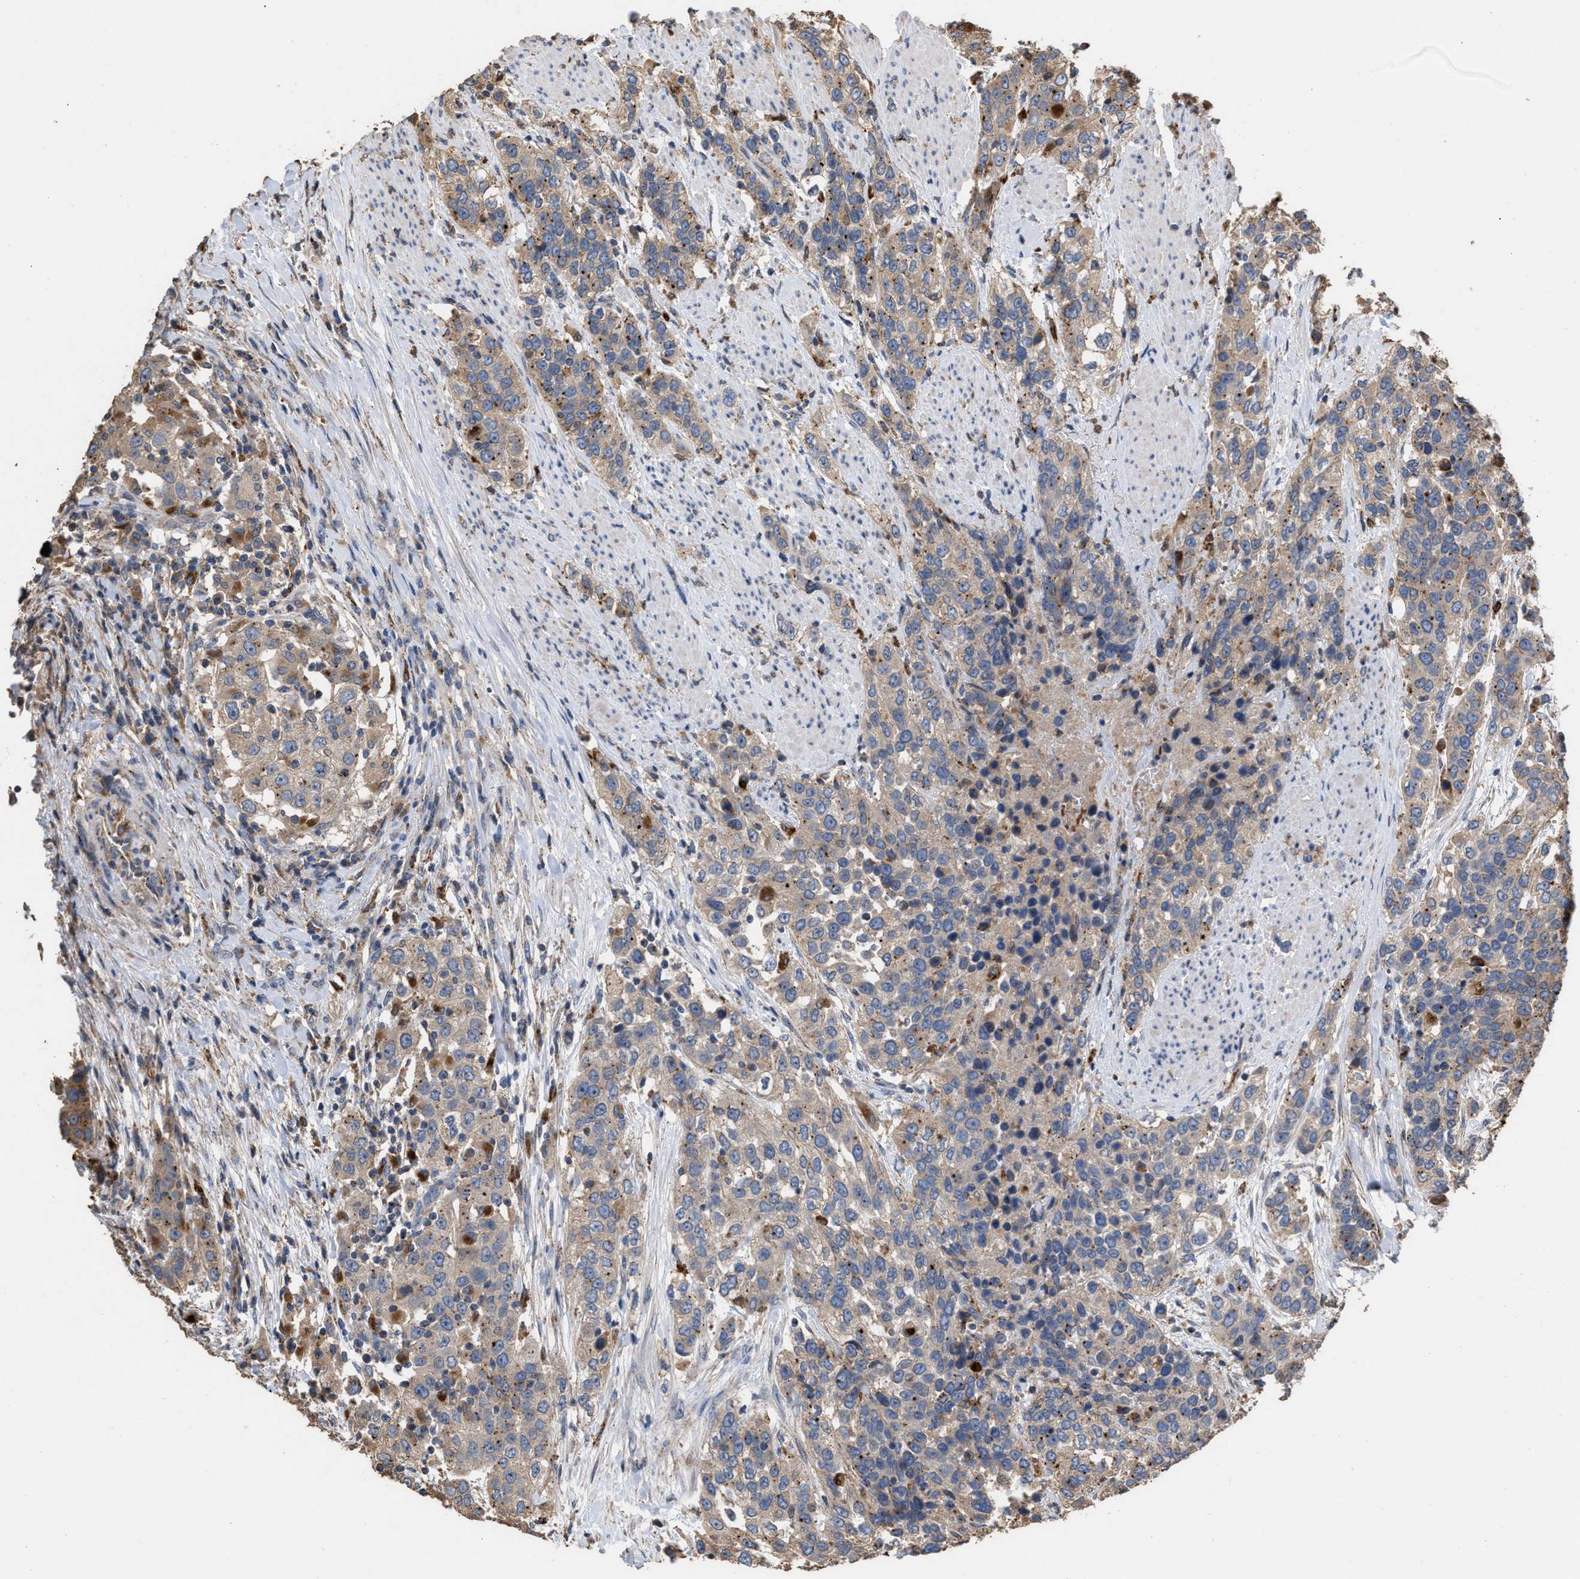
{"staining": {"intensity": "weak", "quantity": ">75%", "location": "cytoplasmic/membranous"}, "tissue": "urothelial cancer", "cell_type": "Tumor cells", "image_type": "cancer", "snomed": [{"axis": "morphology", "description": "Urothelial carcinoma, High grade"}, {"axis": "topography", "description": "Urinary bladder"}], "caption": "Urothelial cancer stained for a protein displays weak cytoplasmic/membranous positivity in tumor cells. (Stains: DAB (3,3'-diaminobenzidine) in brown, nuclei in blue, Microscopy: brightfield microscopy at high magnification).", "gene": "ELMO3", "patient": {"sex": "female", "age": 80}}